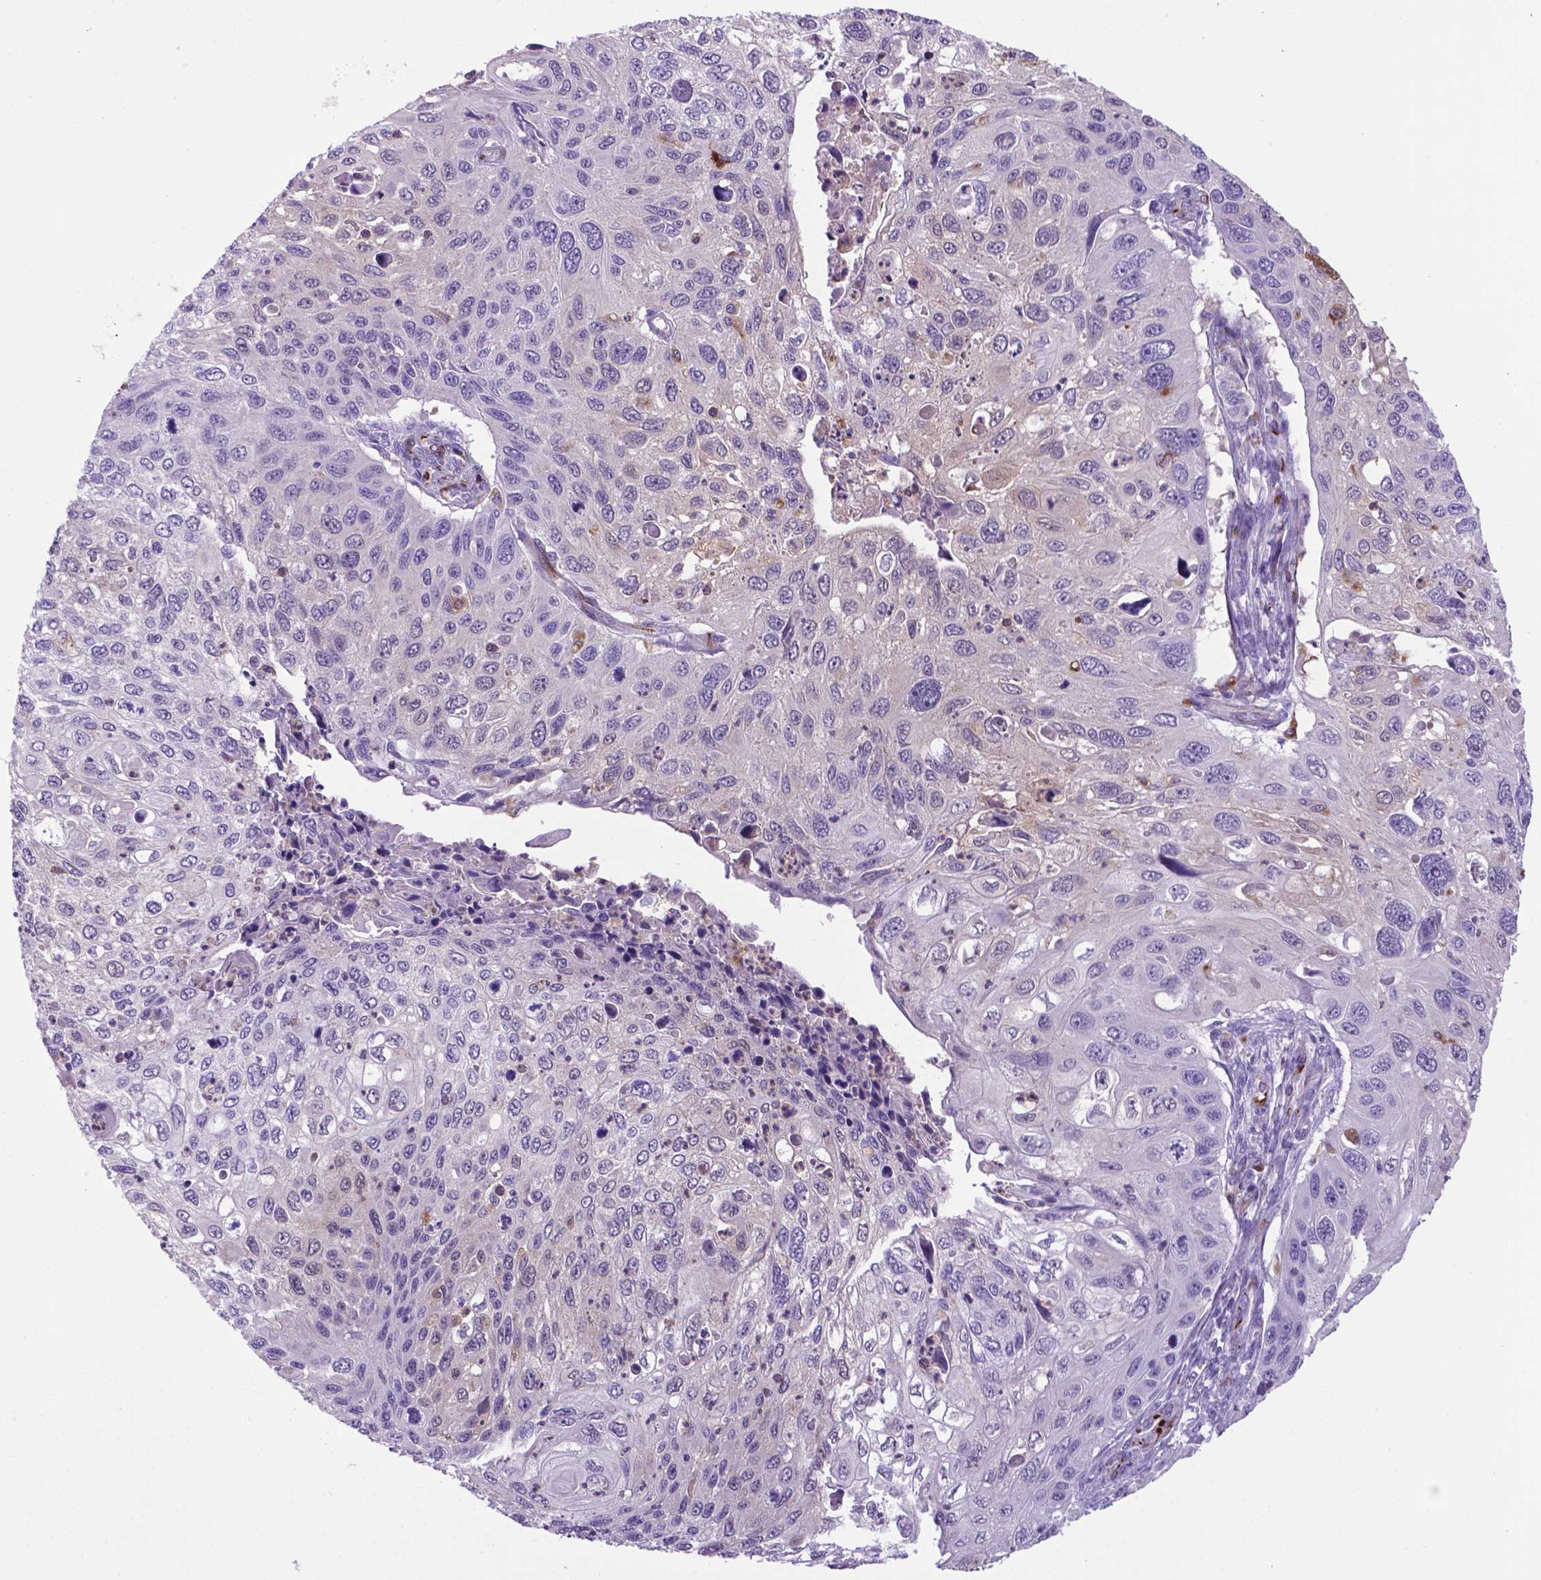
{"staining": {"intensity": "negative", "quantity": "none", "location": "none"}, "tissue": "cervical cancer", "cell_type": "Tumor cells", "image_type": "cancer", "snomed": [{"axis": "morphology", "description": "Squamous cell carcinoma, NOS"}, {"axis": "topography", "description": "Cervix"}], "caption": "This is an immunohistochemistry (IHC) photomicrograph of cervical cancer (squamous cell carcinoma). There is no staining in tumor cells.", "gene": "LZTR1", "patient": {"sex": "female", "age": 70}}